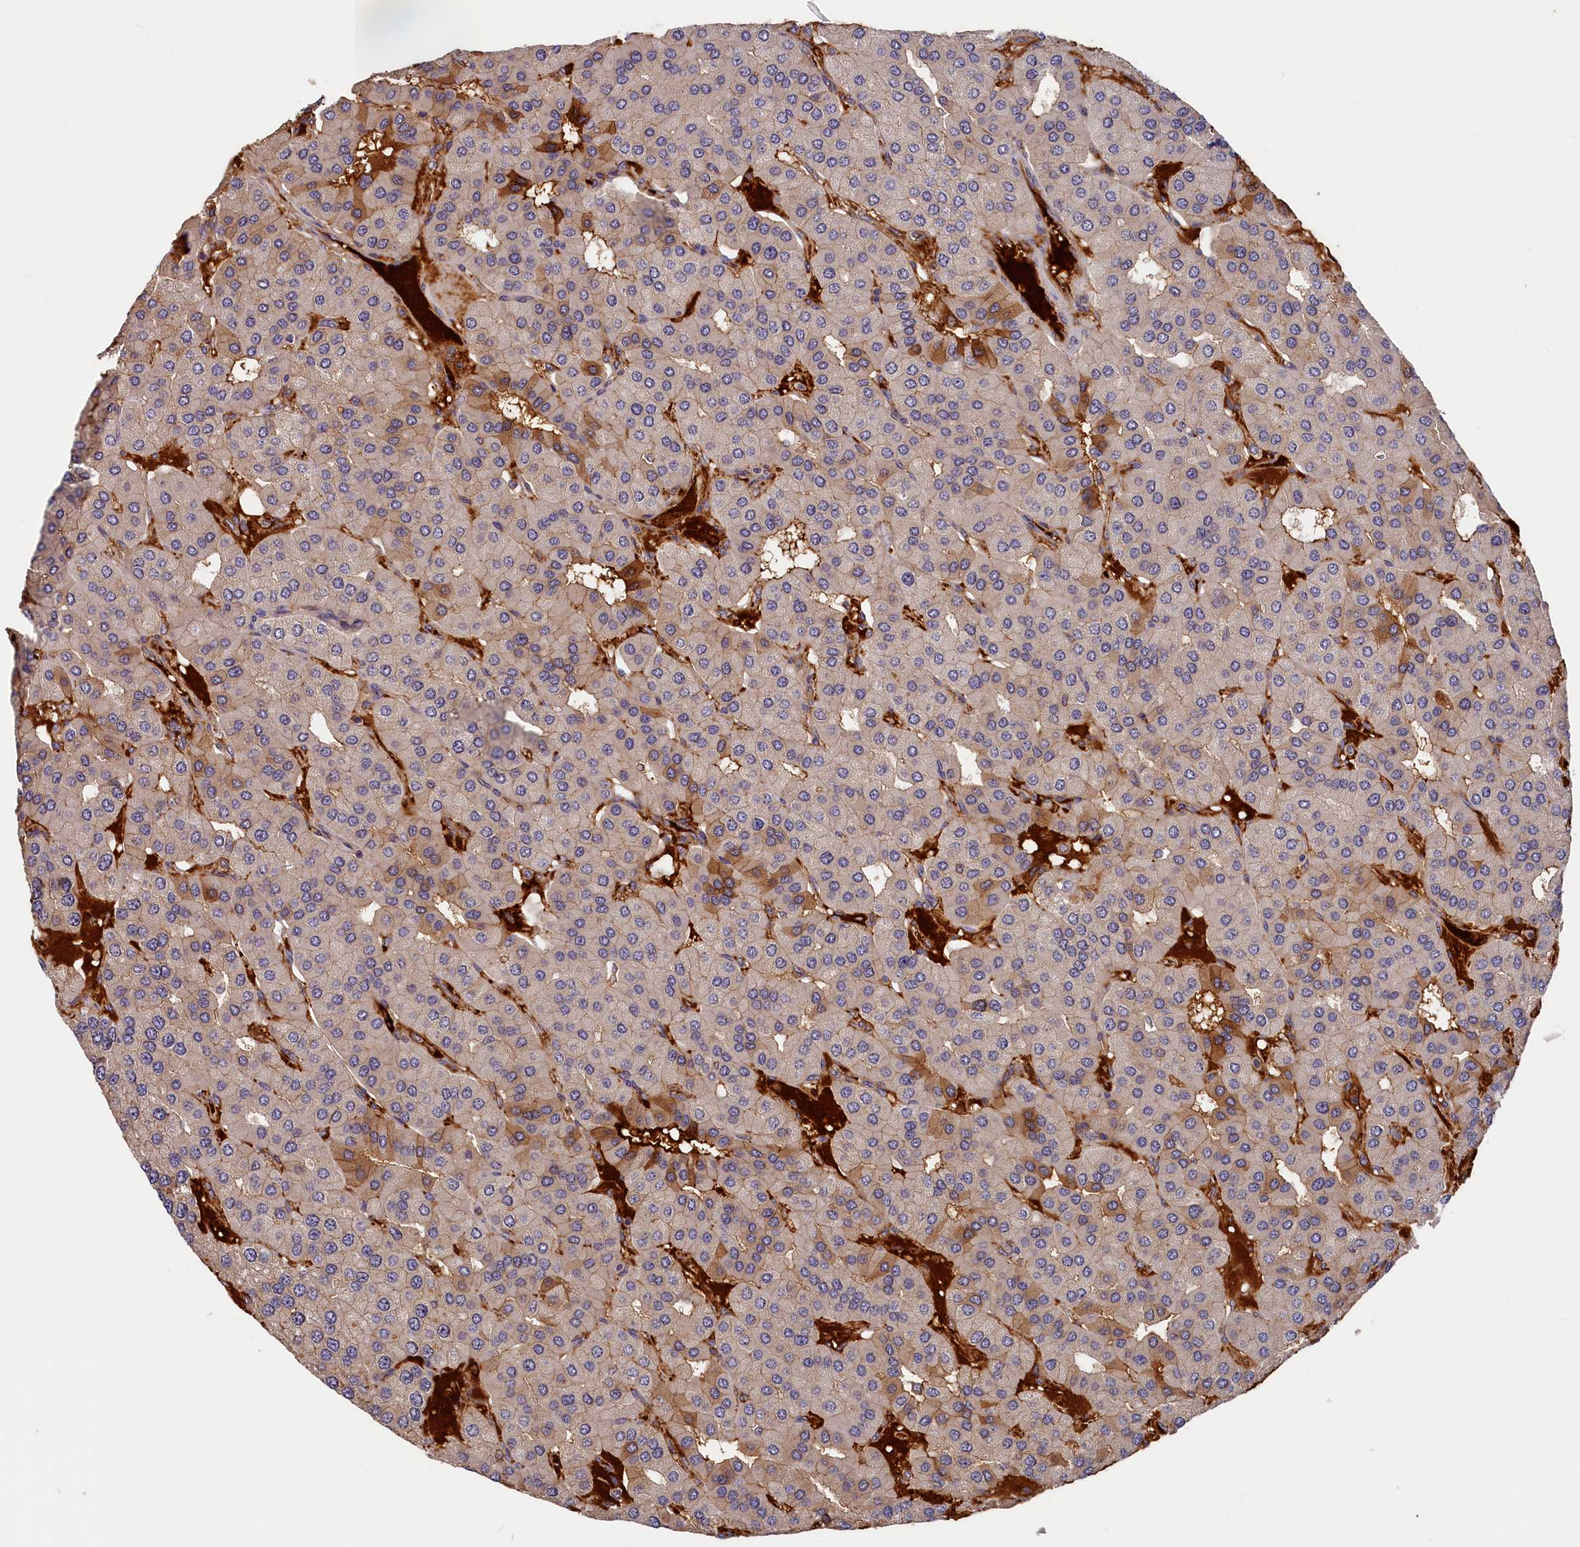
{"staining": {"intensity": "weak", "quantity": "<25%", "location": "cytoplasmic/membranous"}, "tissue": "parathyroid gland", "cell_type": "Glandular cells", "image_type": "normal", "snomed": [{"axis": "morphology", "description": "Normal tissue, NOS"}, {"axis": "morphology", "description": "Adenoma, NOS"}, {"axis": "topography", "description": "Parathyroid gland"}], "caption": "IHC of benign parathyroid gland shows no positivity in glandular cells.", "gene": "ITIH1", "patient": {"sex": "female", "age": 86}}